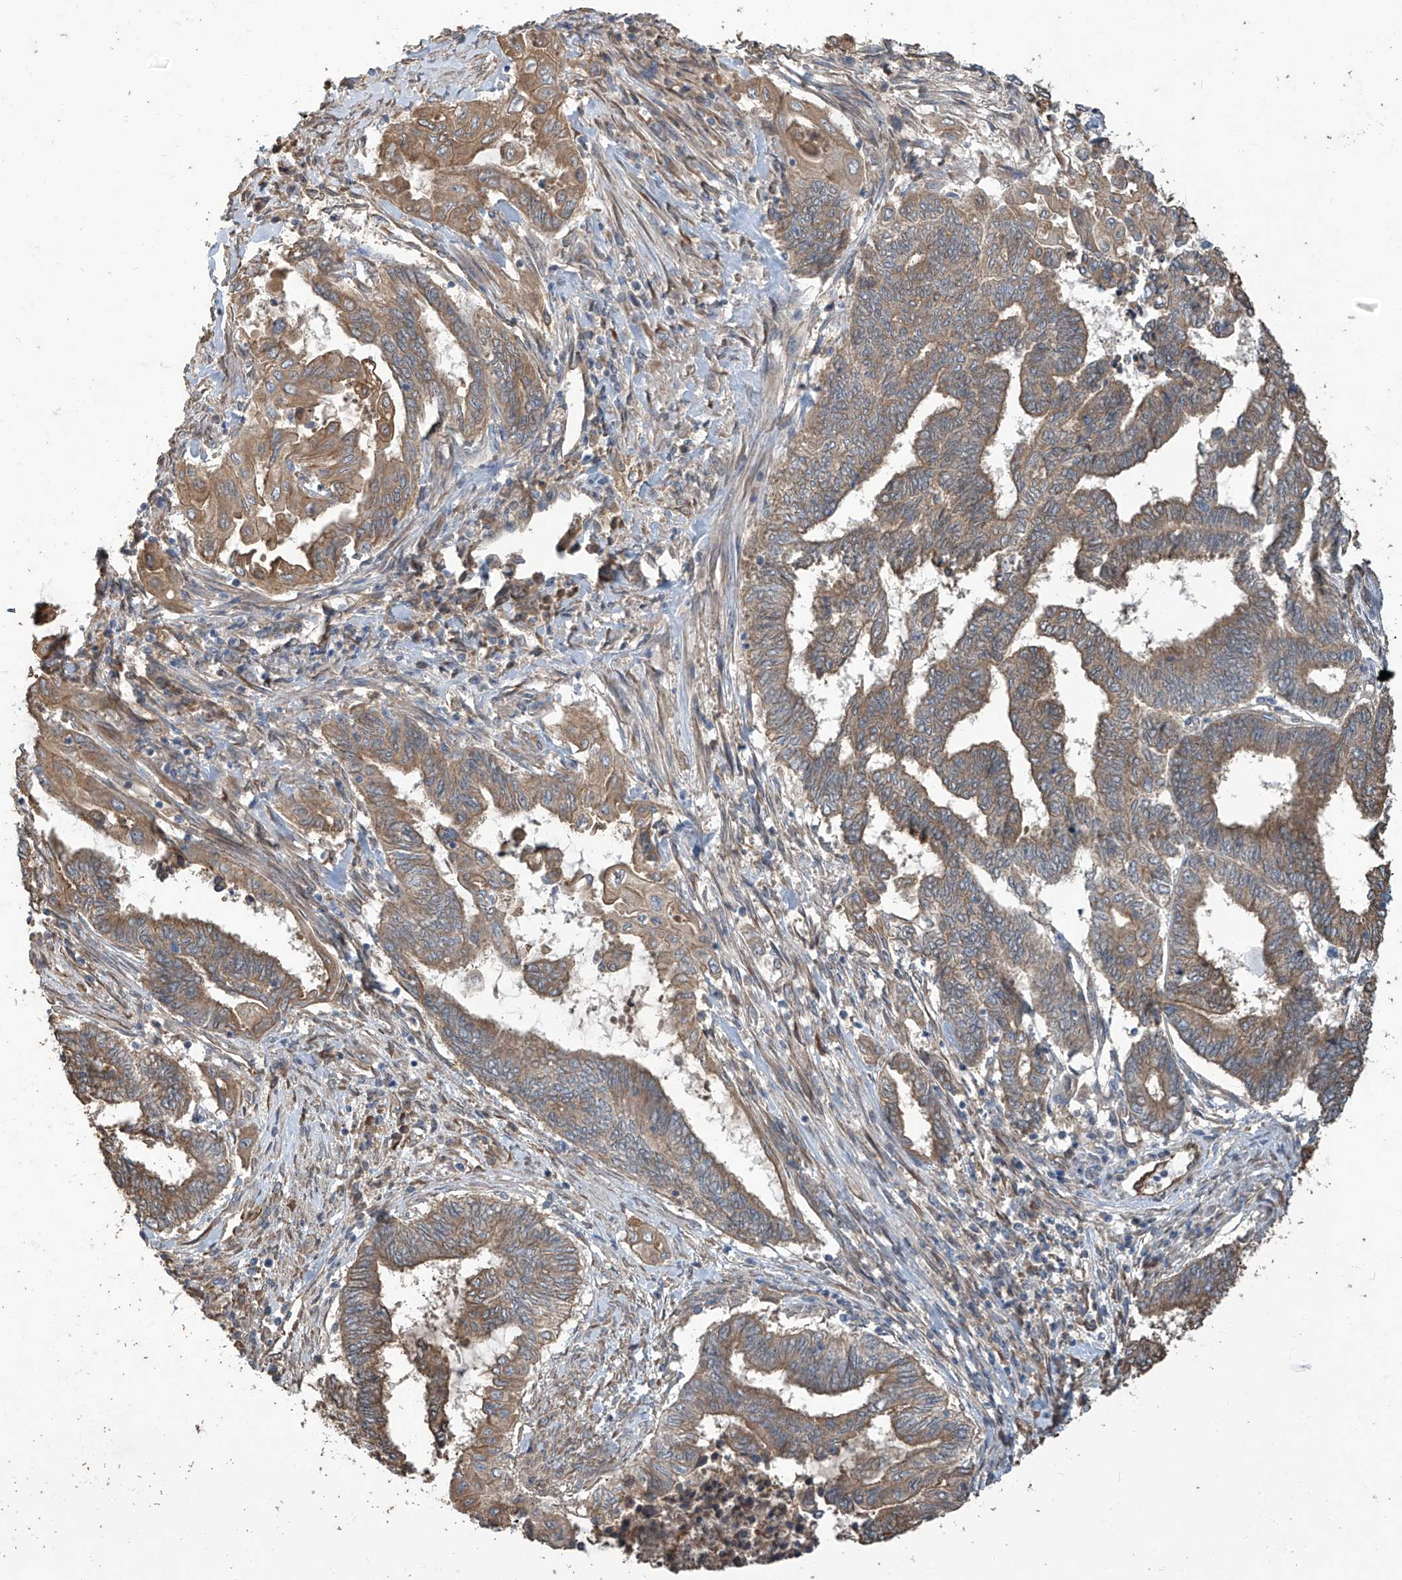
{"staining": {"intensity": "moderate", "quantity": ">75%", "location": "cytoplasmic/membranous"}, "tissue": "endometrial cancer", "cell_type": "Tumor cells", "image_type": "cancer", "snomed": [{"axis": "morphology", "description": "Adenocarcinoma, NOS"}, {"axis": "topography", "description": "Uterus"}, {"axis": "topography", "description": "Endometrium"}], "caption": "Human endometrial adenocarcinoma stained with a protein marker exhibits moderate staining in tumor cells.", "gene": "AGBL5", "patient": {"sex": "female", "age": 70}}